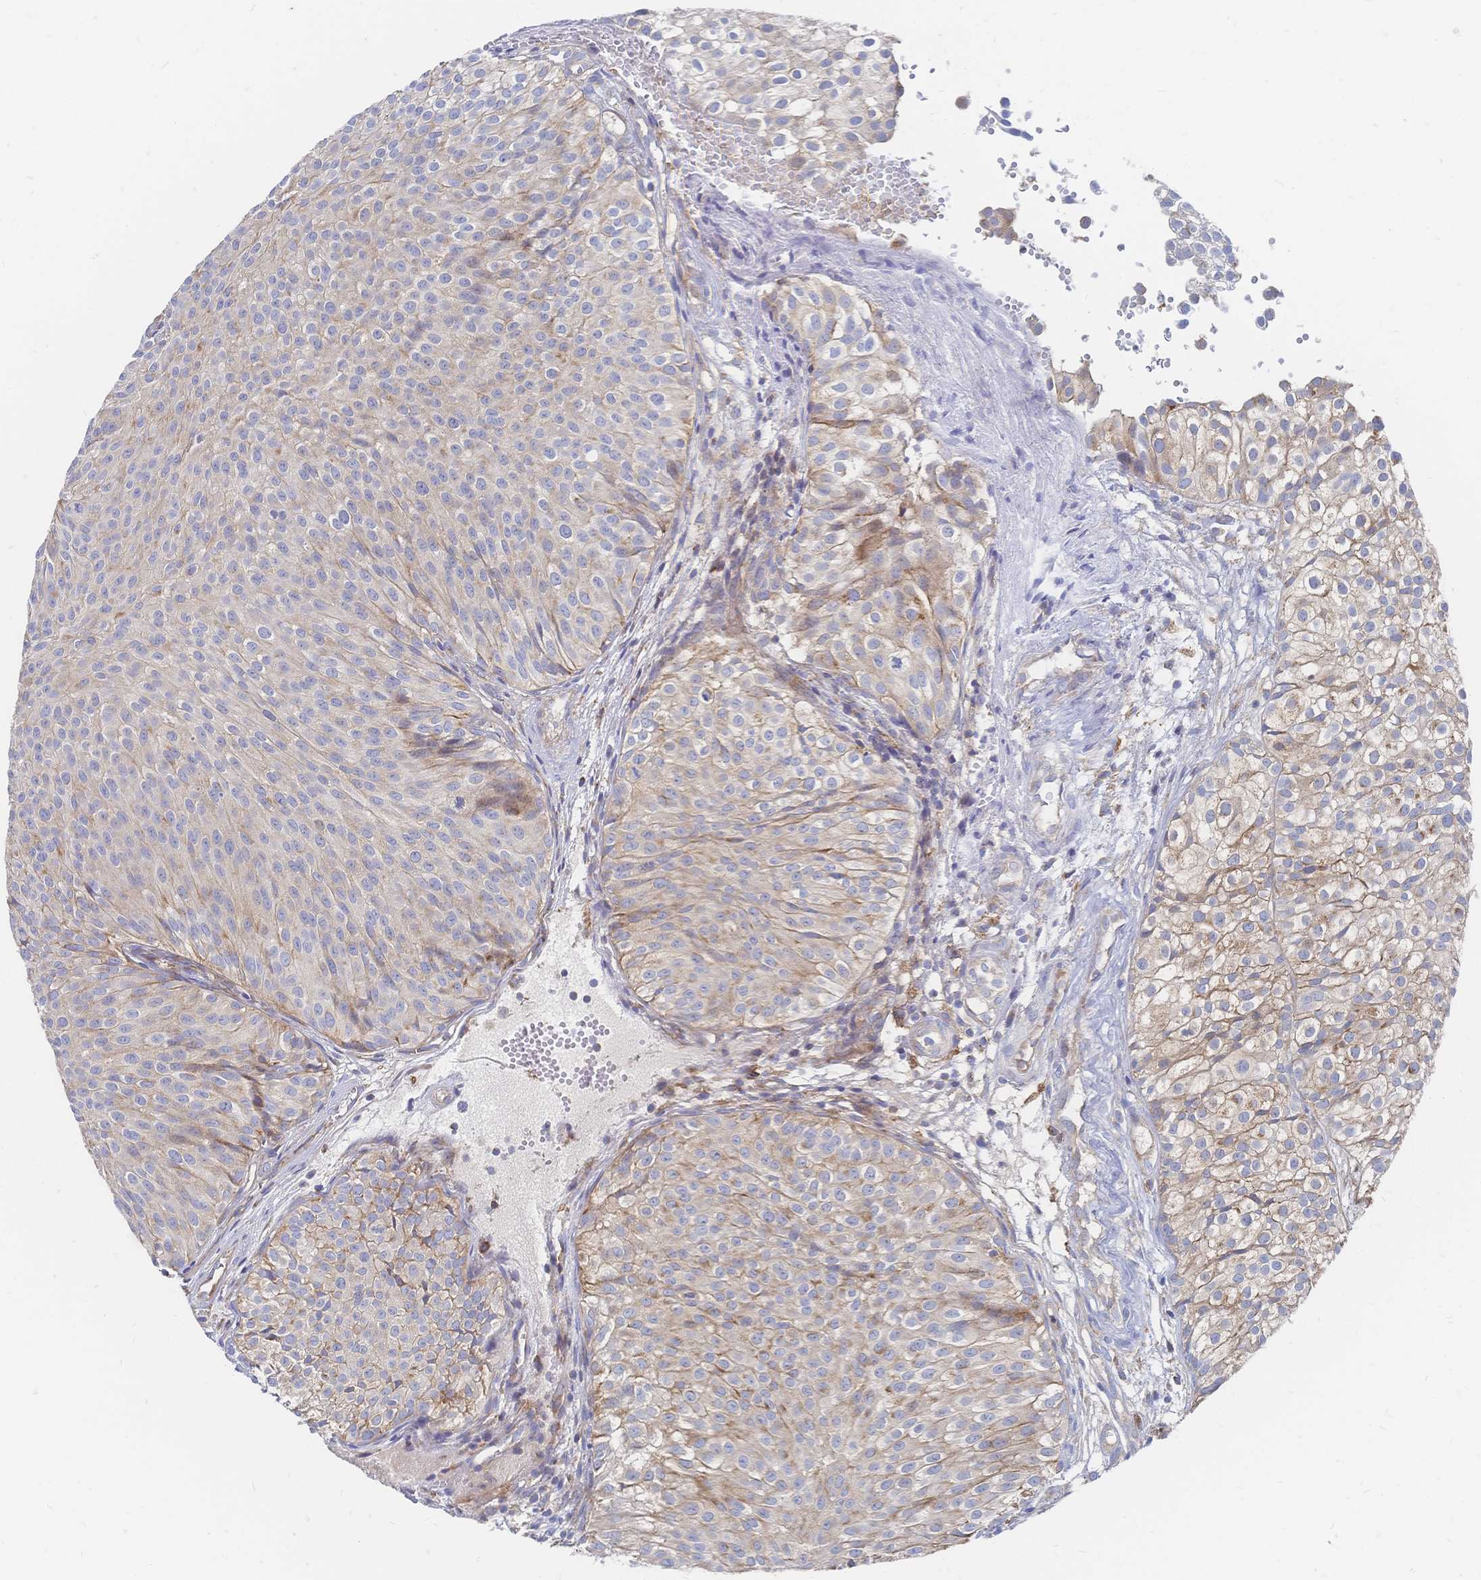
{"staining": {"intensity": "weak", "quantity": ">75%", "location": "cytoplasmic/membranous"}, "tissue": "urothelial cancer", "cell_type": "Tumor cells", "image_type": "cancer", "snomed": [{"axis": "morphology", "description": "Urothelial carcinoma, Low grade"}, {"axis": "topography", "description": "Urinary bladder"}], "caption": "Urothelial cancer stained for a protein (brown) reveals weak cytoplasmic/membranous positive expression in about >75% of tumor cells.", "gene": "SORBS1", "patient": {"sex": "male", "age": 70}}